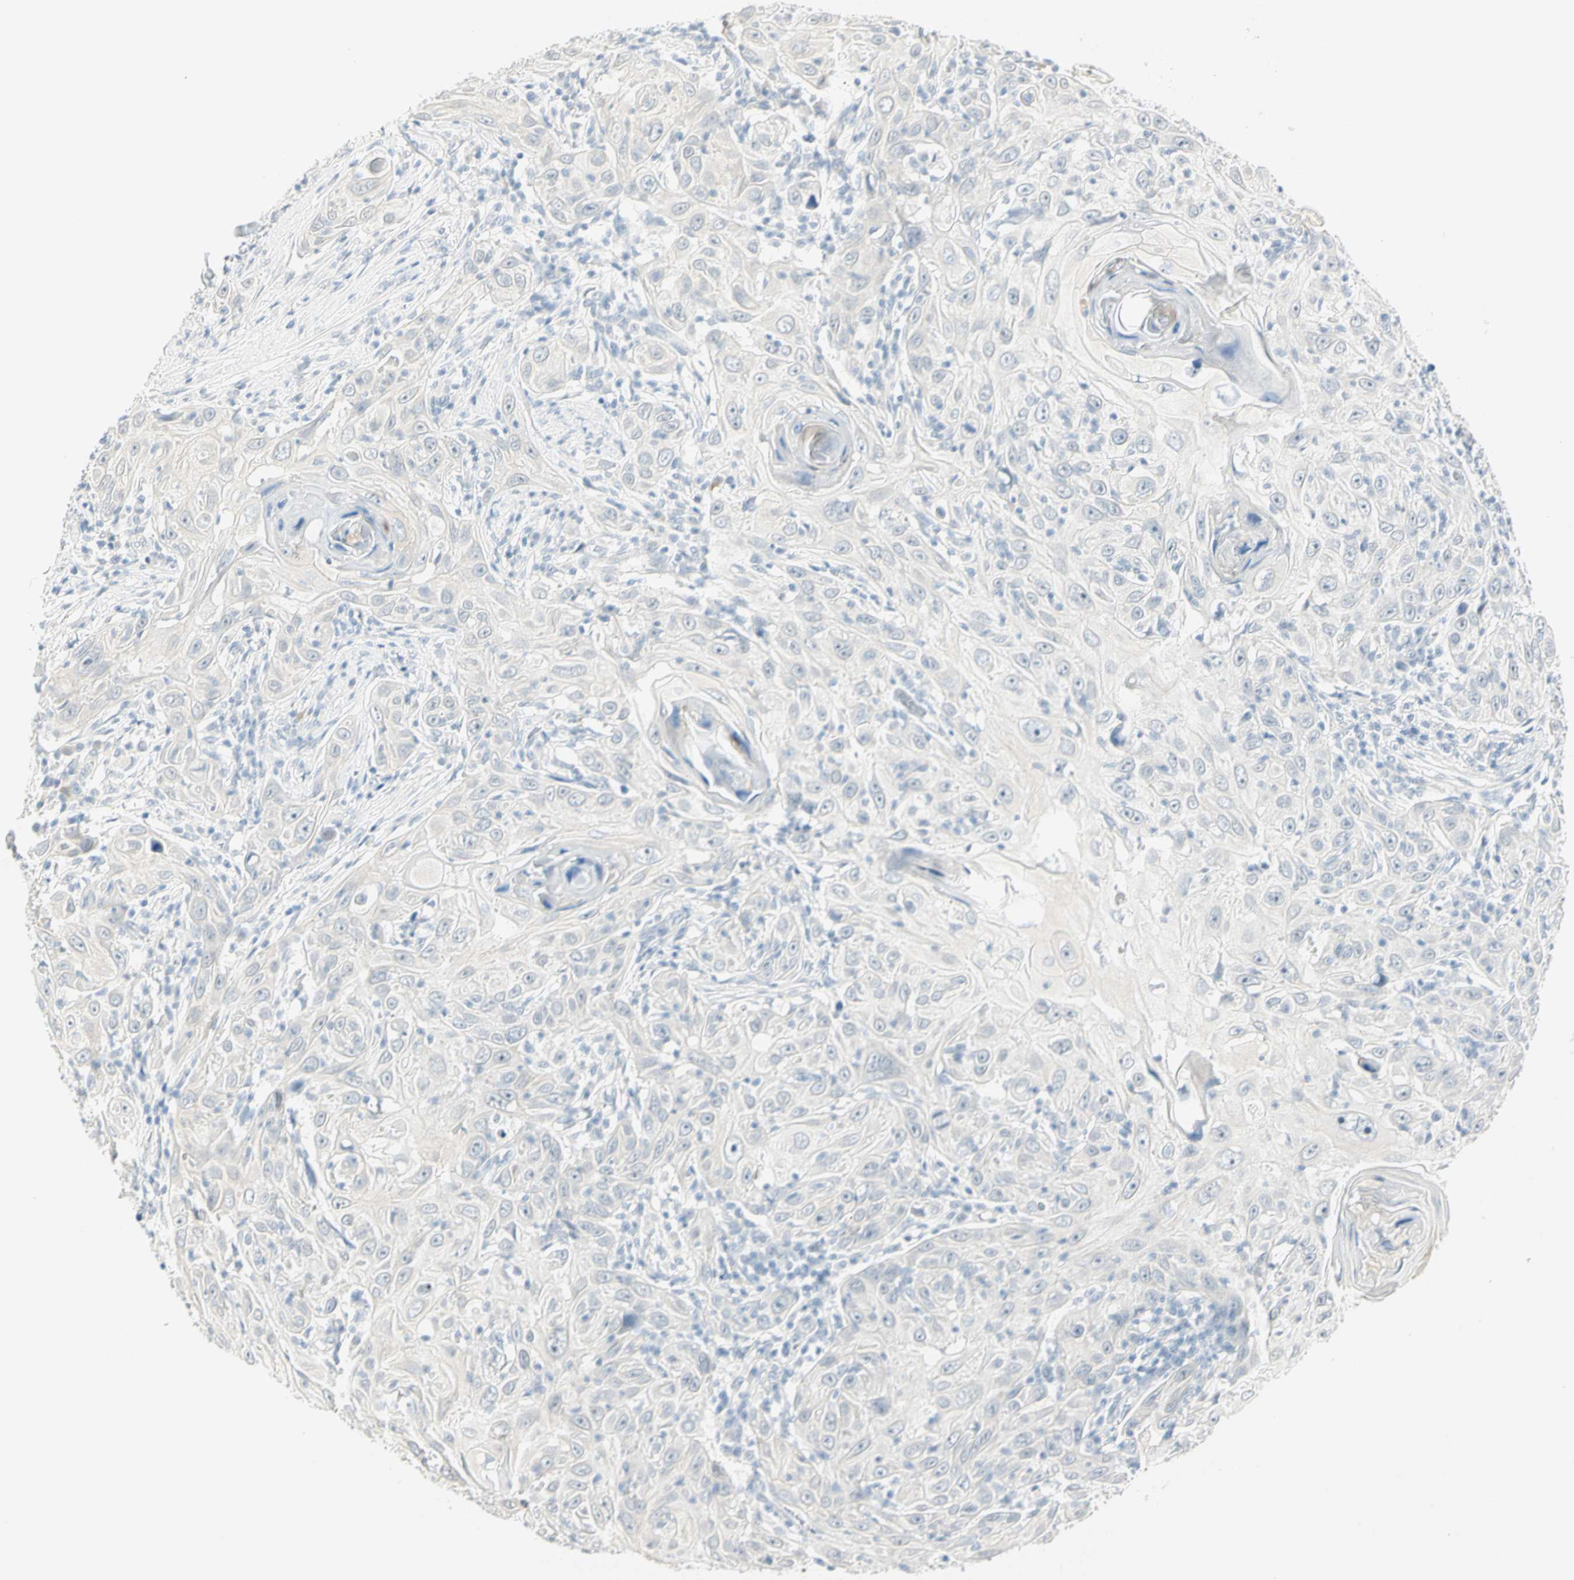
{"staining": {"intensity": "negative", "quantity": "none", "location": "none"}, "tissue": "skin cancer", "cell_type": "Tumor cells", "image_type": "cancer", "snomed": [{"axis": "morphology", "description": "Squamous cell carcinoma, NOS"}, {"axis": "topography", "description": "Skin"}], "caption": "DAB (3,3'-diaminobenzidine) immunohistochemical staining of human skin cancer demonstrates no significant staining in tumor cells.", "gene": "MLLT10", "patient": {"sex": "female", "age": 88}}